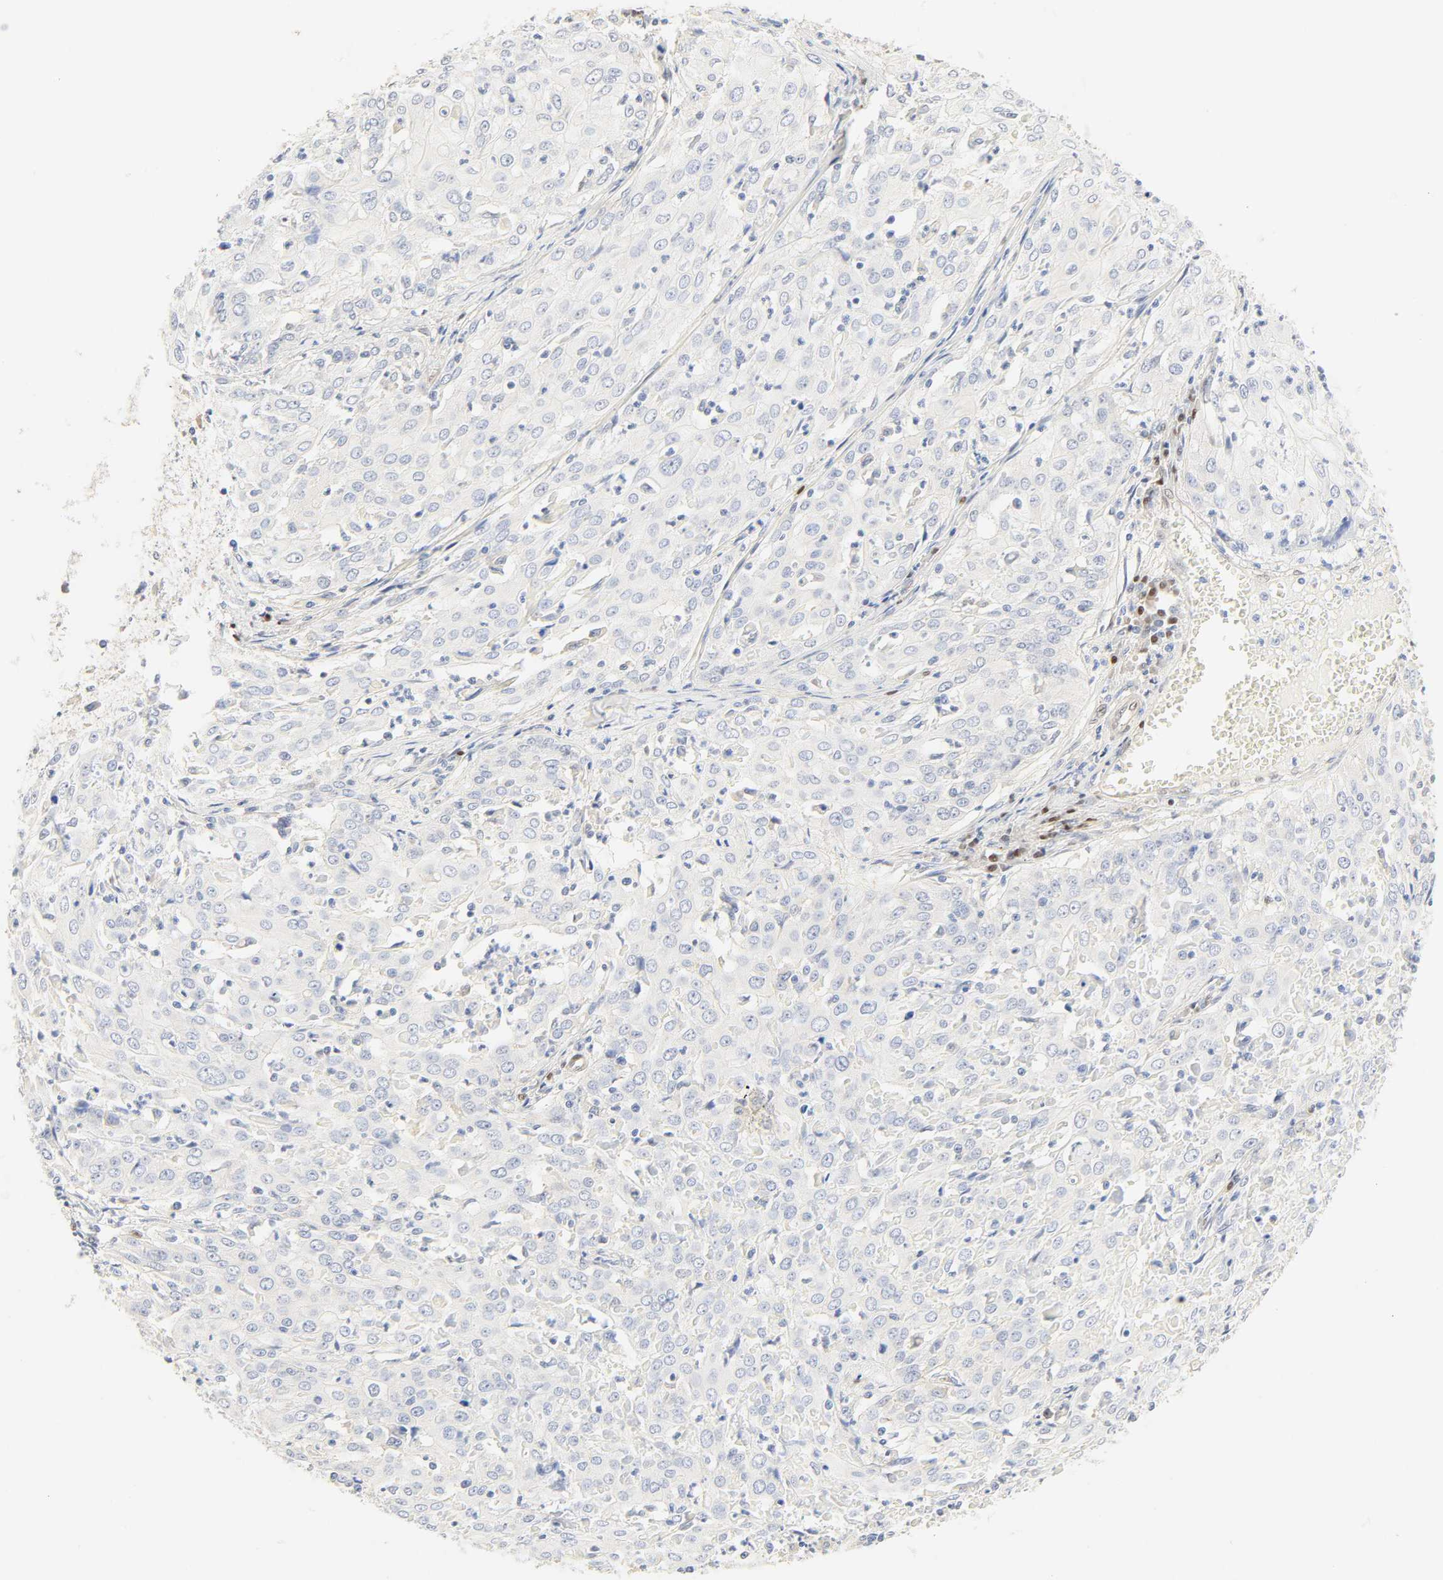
{"staining": {"intensity": "negative", "quantity": "none", "location": "none"}, "tissue": "cervical cancer", "cell_type": "Tumor cells", "image_type": "cancer", "snomed": [{"axis": "morphology", "description": "Squamous cell carcinoma, NOS"}, {"axis": "topography", "description": "Cervix"}], "caption": "Immunohistochemistry (IHC) of human cervical cancer reveals no expression in tumor cells.", "gene": "BORCS8-MEF2B", "patient": {"sex": "female", "age": 39}}